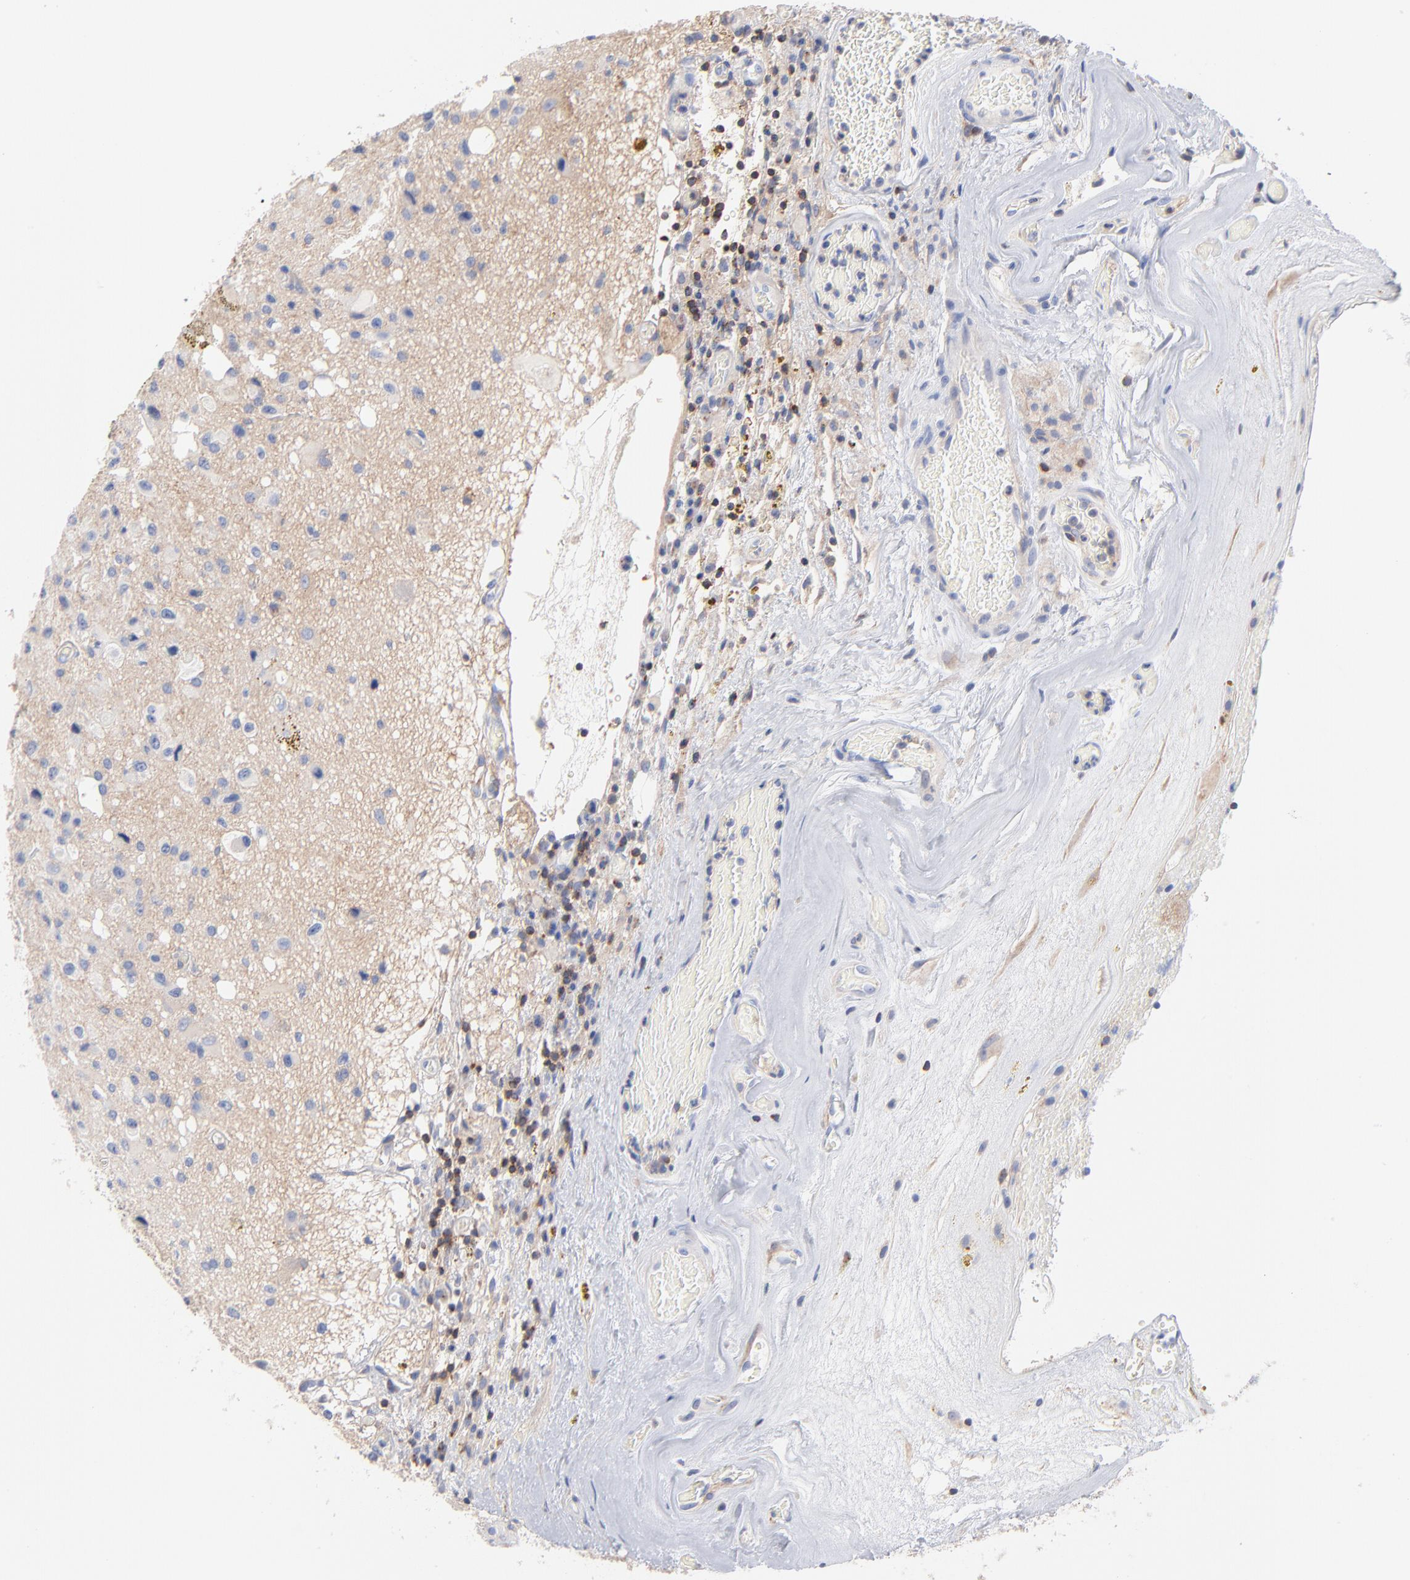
{"staining": {"intensity": "weak", "quantity": "<25%", "location": "cytoplasmic/membranous"}, "tissue": "glioma", "cell_type": "Tumor cells", "image_type": "cancer", "snomed": [{"axis": "morphology", "description": "Glioma, malignant, Low grade"}, {"axis": "topography", "description": "Brain"}], "caption": "This micrograph is of low-grade glioma (malignant) stained with immunohistochemistry (IHC) to label a protein in brown with the nuclei are counter-stained blue. There is no expression in tumor cells.", "gene": "SEPTIN6", "patient": {"sex": "male", "age": 58}}